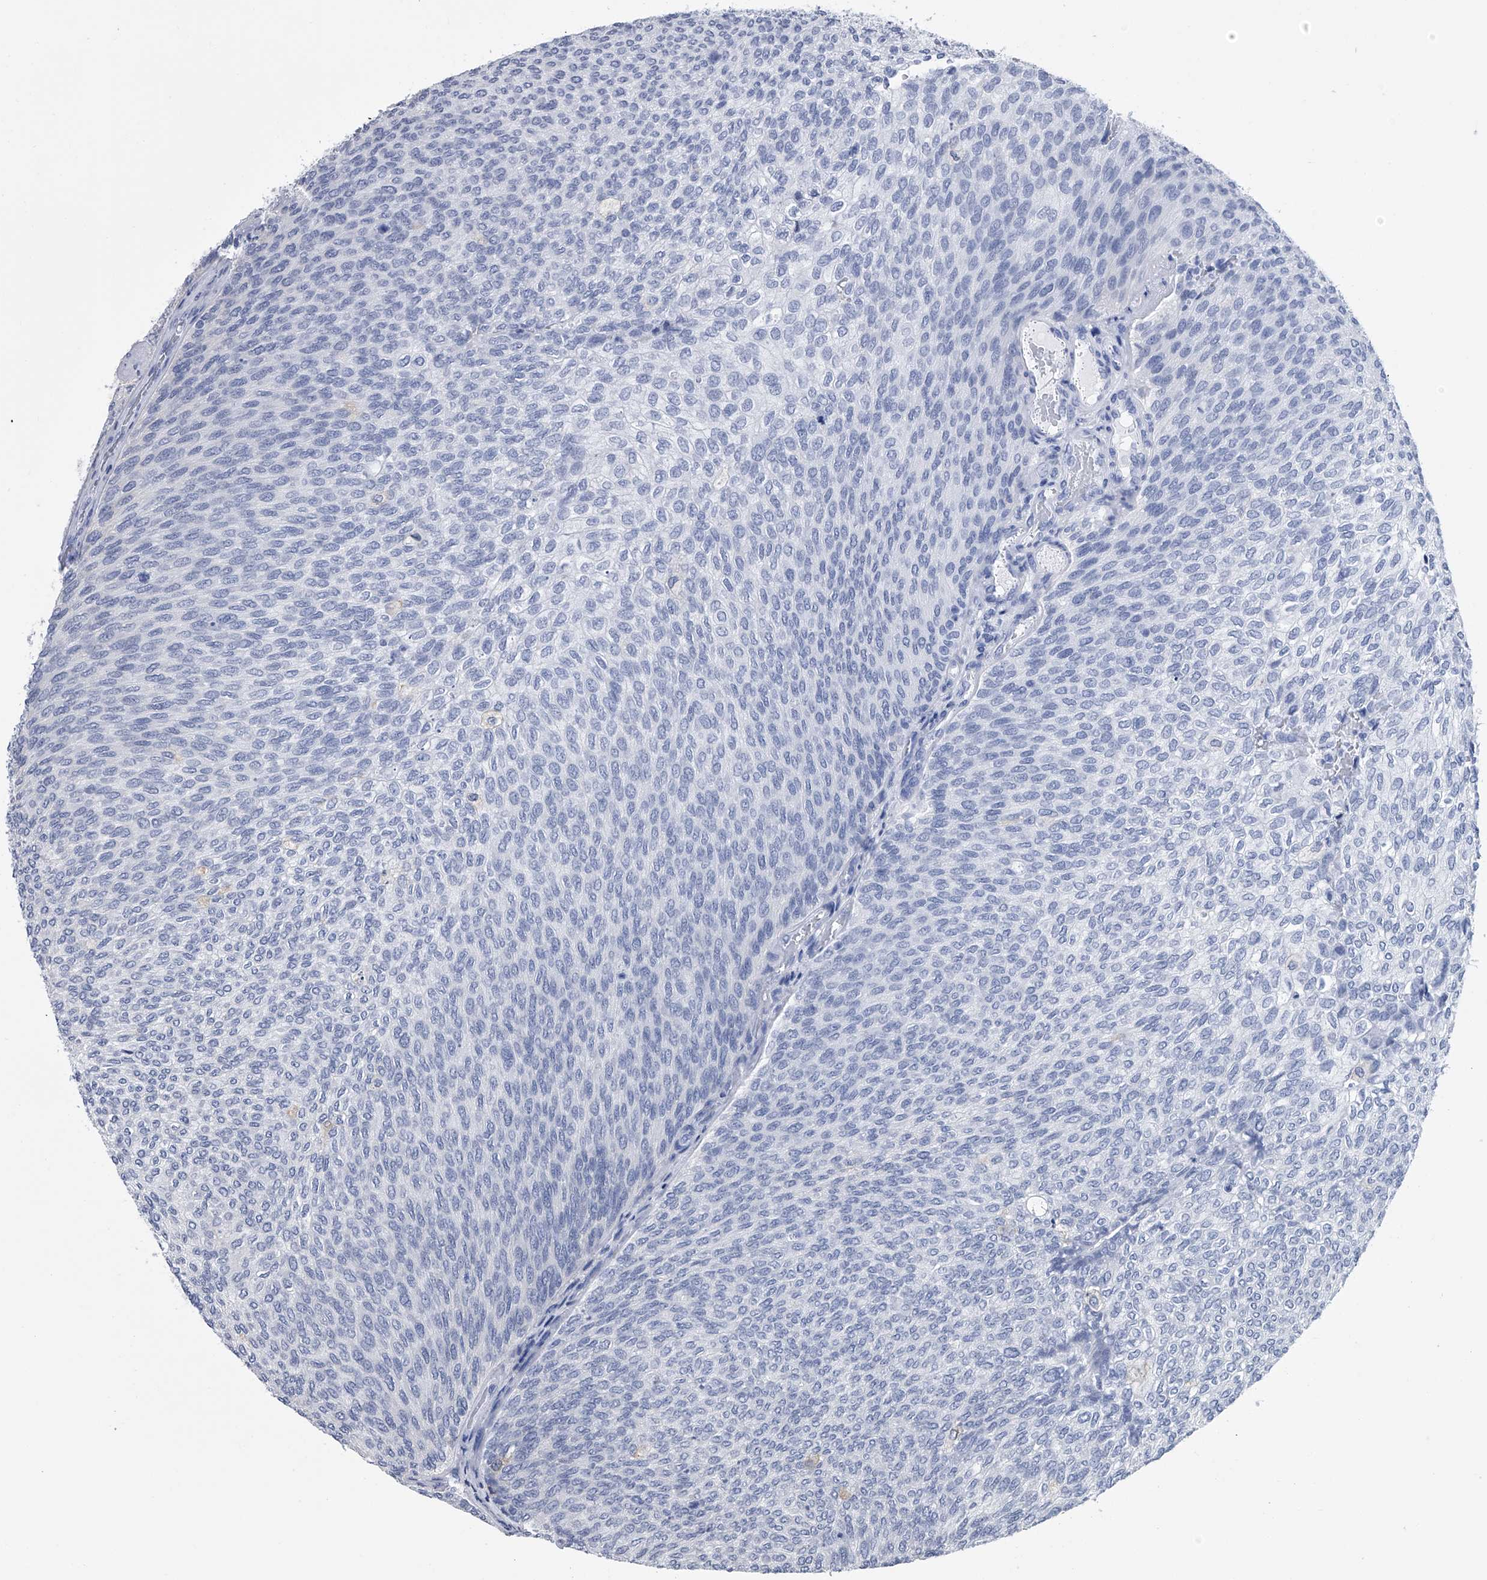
{"staining": {"intensity": "negative", "quantity": "none", "location": "none"}, "tissue": "urothelial cancer", "cell_type": "Tumor cells", "image_type": "cancer", "snomed": [{"axis": "morphology", "description": "Urothelial carcinoma, Low grade"}, {"axis": "topography", "description": "Urinary bladder"}], "caption": "Low-grade urothelial carcinoma was stained to show a protein in brown. There is no significant staining in tumor cells. (DAB (3,3'-diaminobenzidine) IHC visualized using brightfield microscopy, high magnification).", "gene": "MAP4K3", "patient": {"sex": "female", "age": 79}}